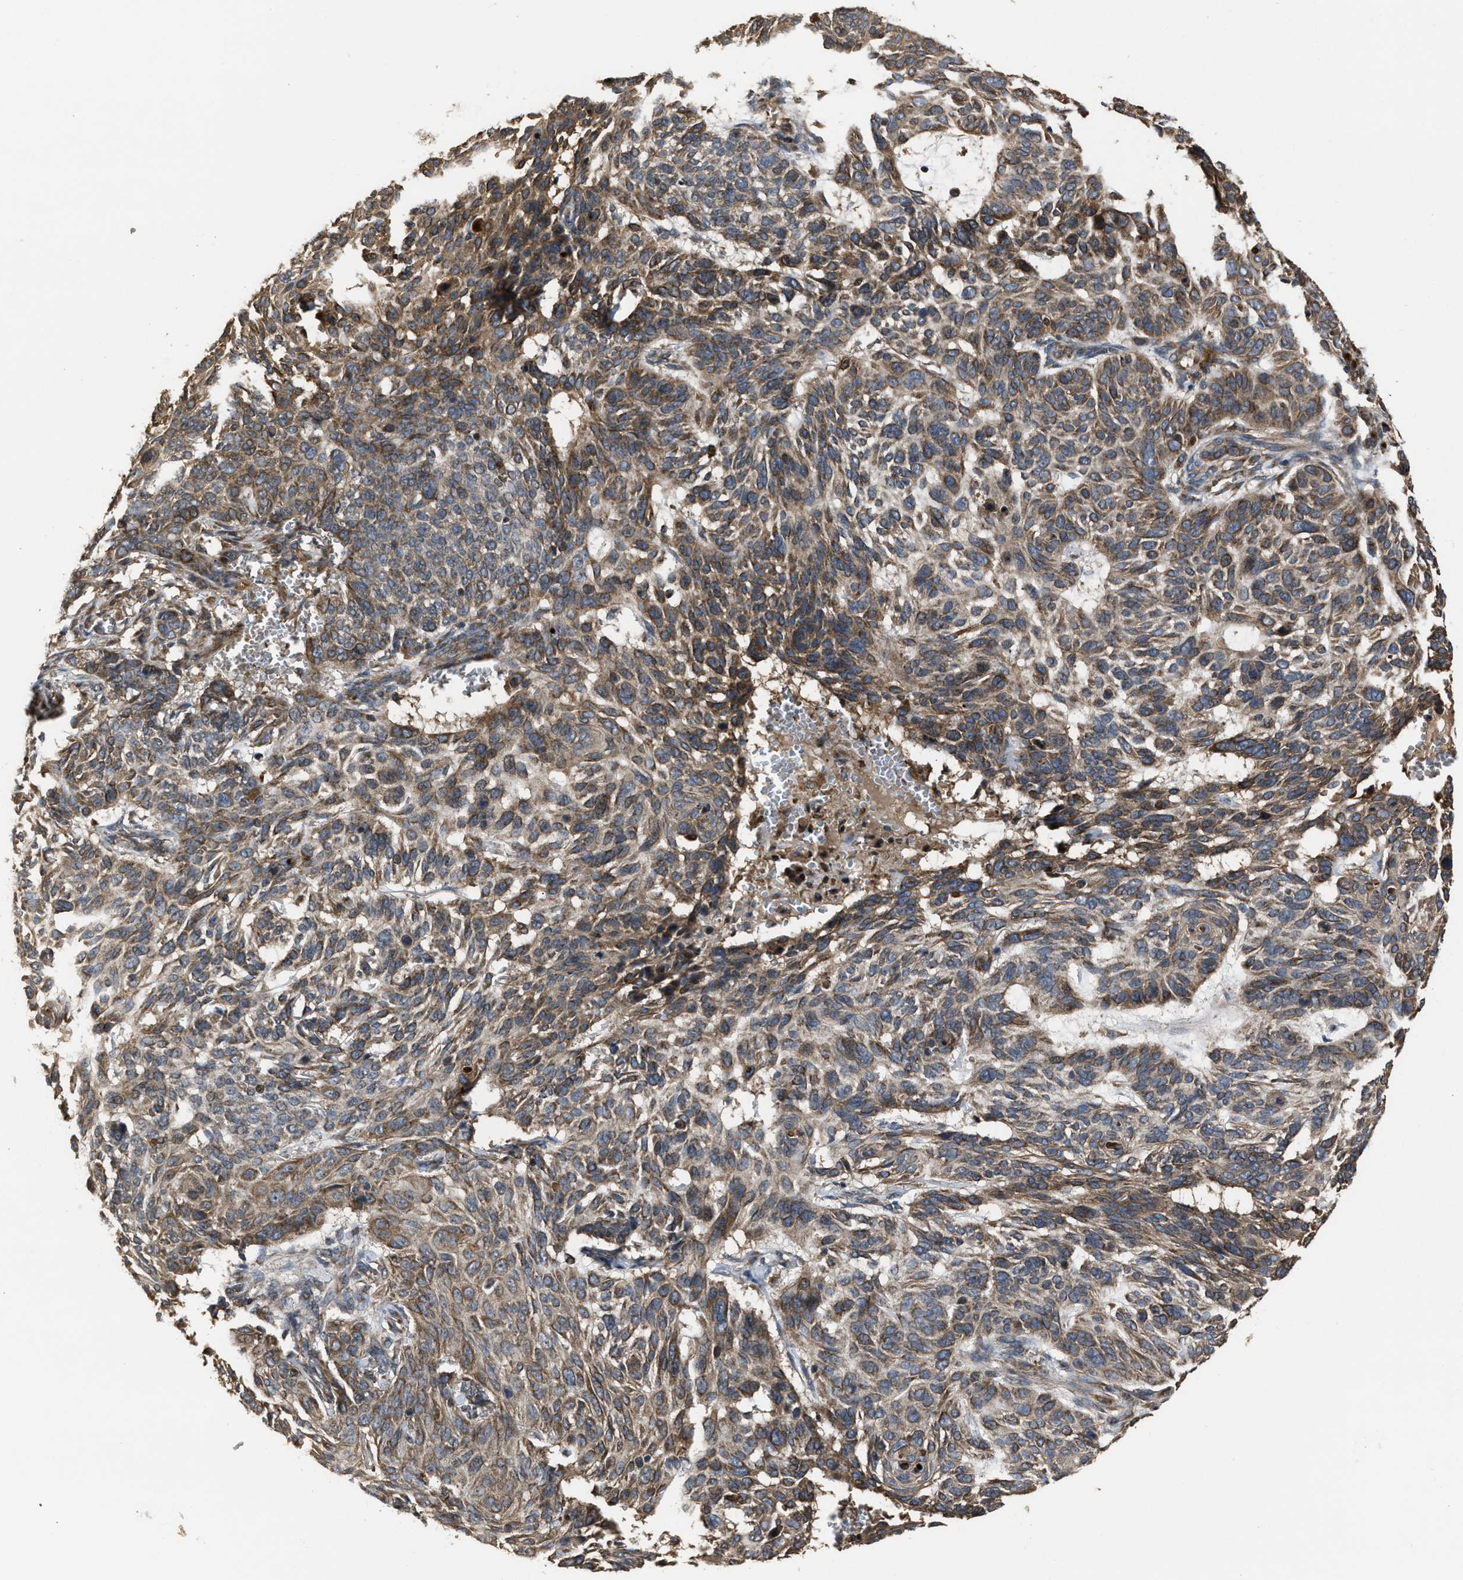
{"staining": {"intensity": "moderate", "quantity": ">75%", "location": "cytoplasmic/membranous"}, "tissue": "skin cancer", "cell_type": "Tumor cells", "image_type": "cancer", "snomed": [{"axis": "morphology", "description": "Basal cell carcinoma"}, {"axis": "topography", "description": "Skin"}], "caption": "Immunohistochemistry (IHC) staining of basal cell carcinoma (skin), which demonstrates medium levels of moderate cytoplasmic/membranous staining in about >75% of tumor cells indicating moderate cytoplasmic/membranous protein expression. The staining was performed using DAB (3,3'-diaminobenzidine) (brown) for protein detection and nuclei were counterstained in hematoxylin (blue).", "gene": "PASK", "patient": {"sex": "male", "age": 85}}